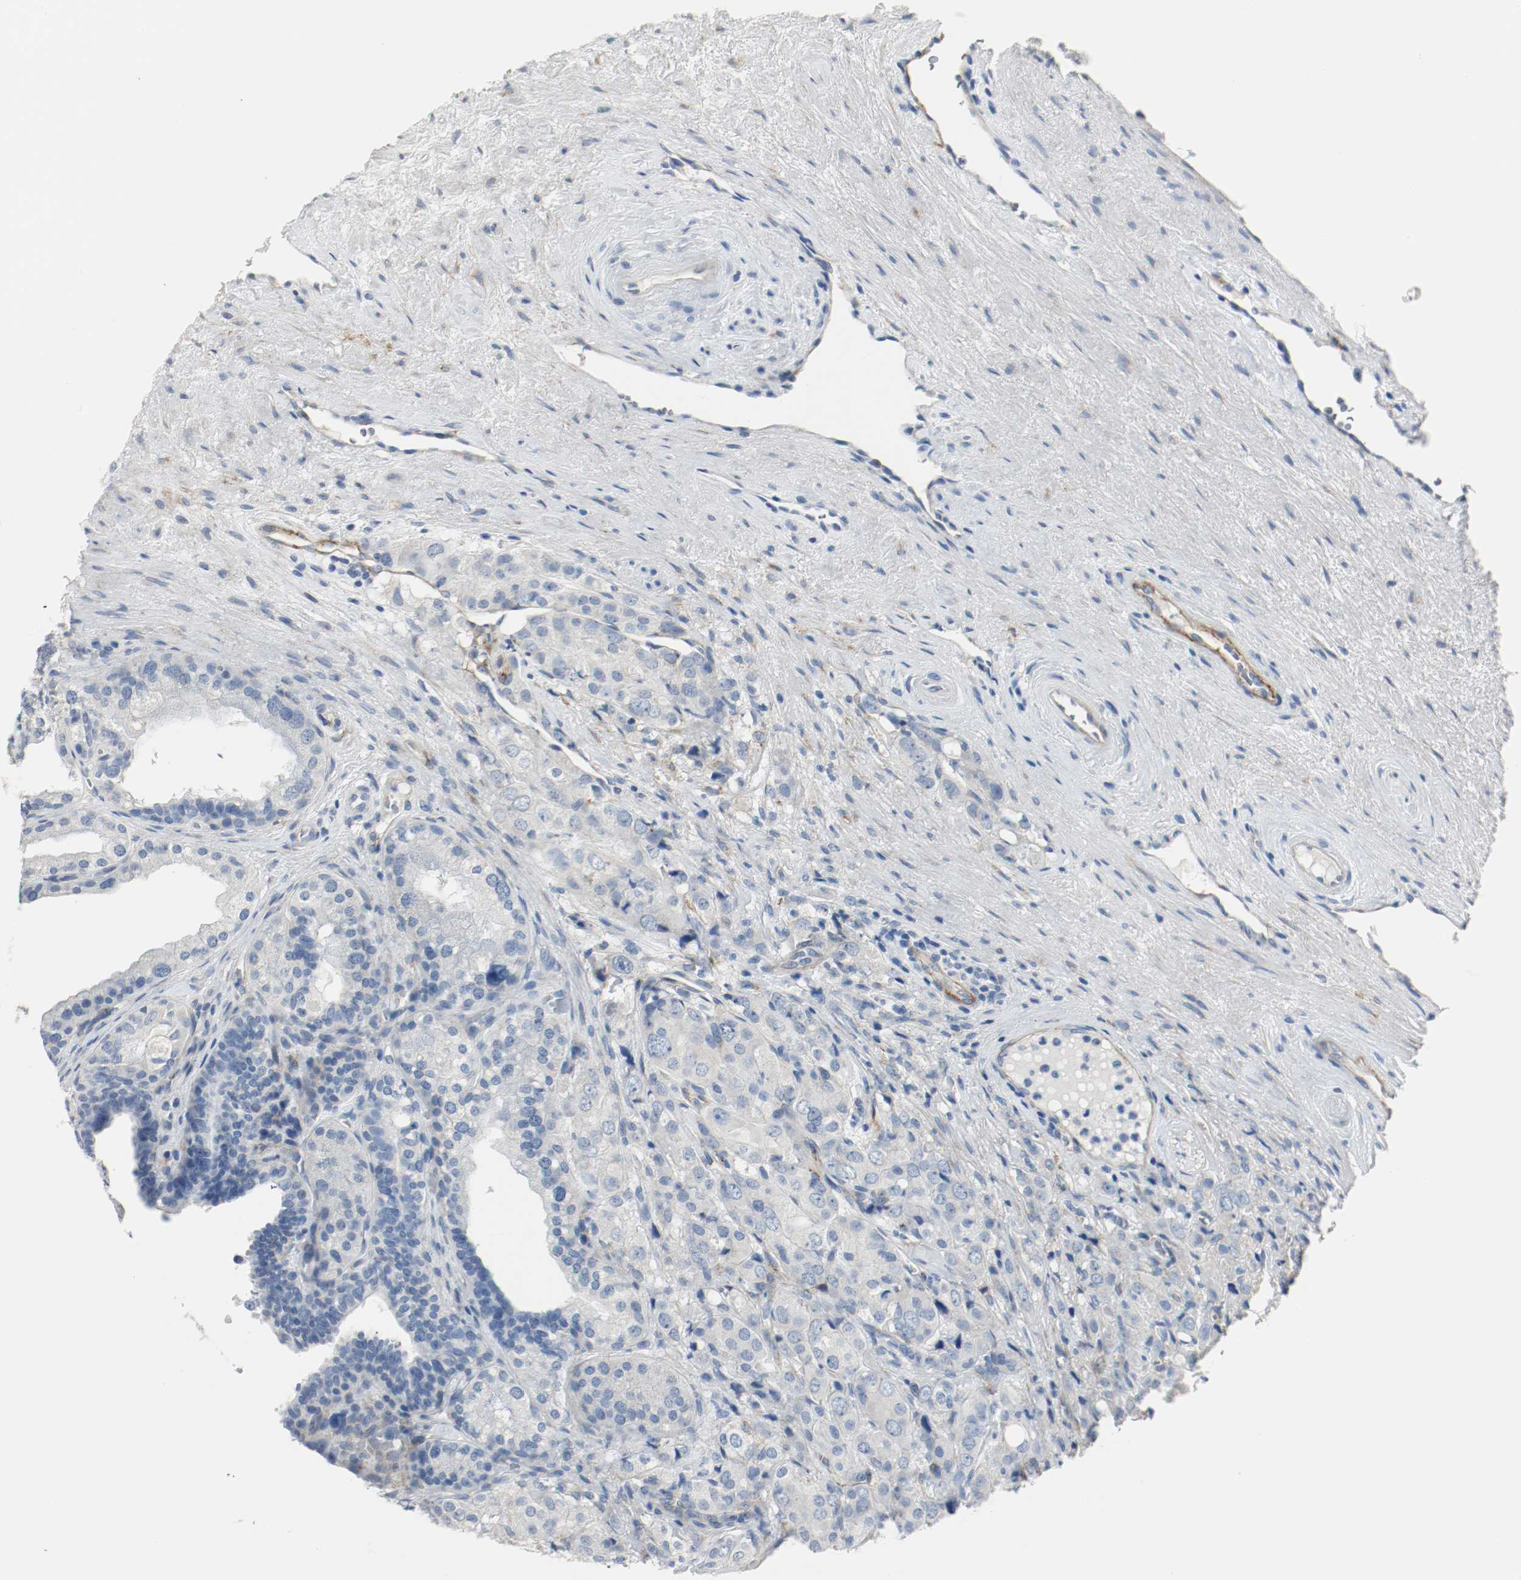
{"staining": {"intensity": "negative", "quantity": "none", "location": "none"}, "tissue": "prostate cancer", "cell_type": "Tumor cells", "image_type": "cancer", "snomed": [{"axis": "morphology", "description": "Adenocarcinoma, High grade"}, {"axis": "topography", "description": "Prostate"}], "caption": "Tumor cells are negative for protein expression in human prostate cancer (adenocarcinoma (high-grade)).", "gene": "LAMB1", "patient": {"sex": "male", "age": 68}}